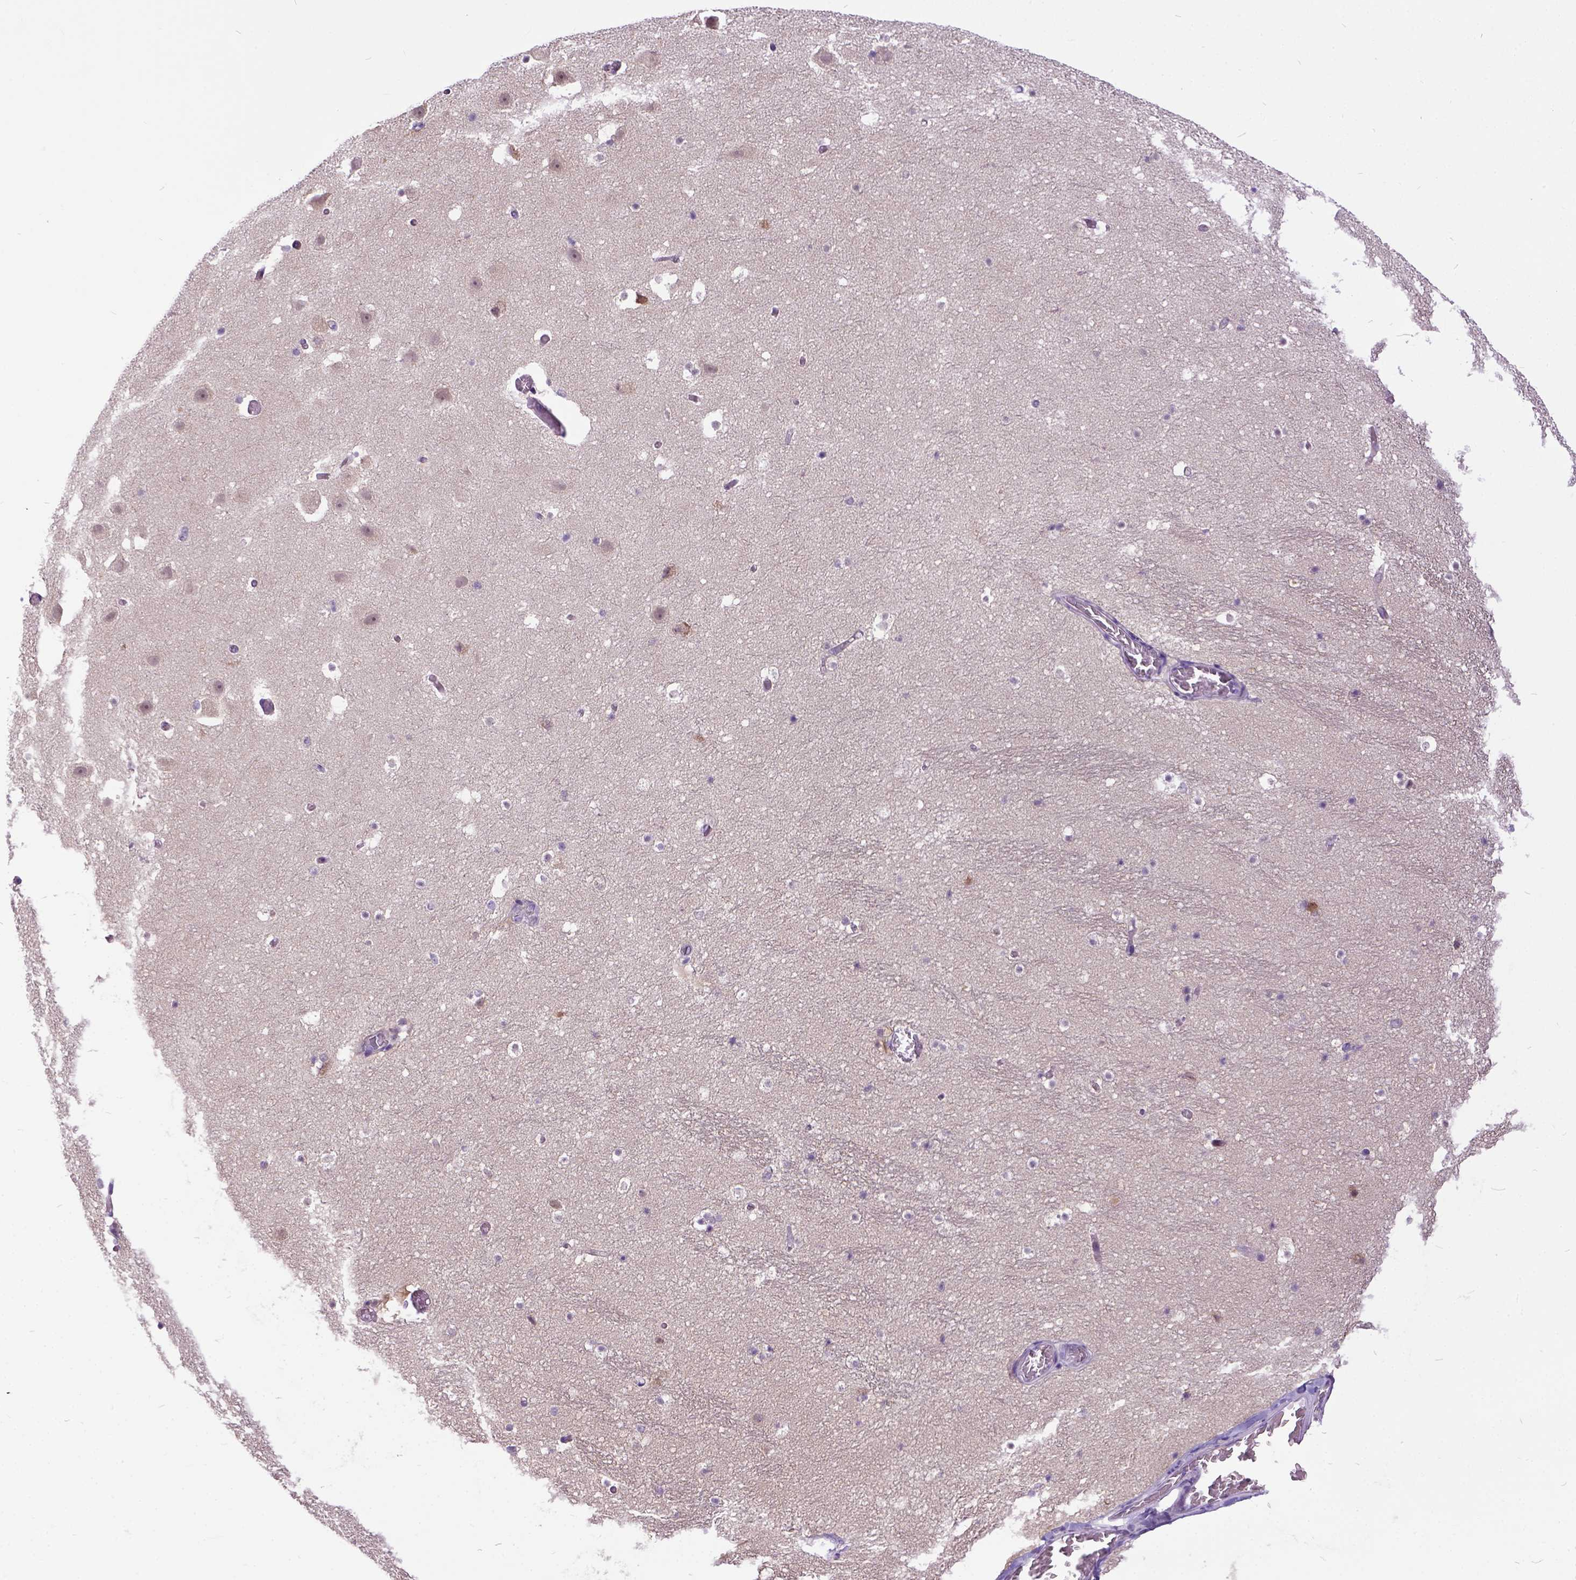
{"staining": {"intensity": "weak", "quantity": "<25%", "location": "cytoplasmic/membranous"}, "tissue": "hippocampus", "cell_type": "Glial cells", "image_type": "normal", "snomed": [{"axis": "morphology", "description": "Normal tissue, NOS"}, {"axis": "topography", "description": "Hippocampus"}], "caption": "High power microscopy photomicrograph of an immunohistochemistry photomicrograph of unremarkable hippocampus, revealing no significant positivity in glial cells. (Stains: DAB (3,3'-diaminobenzidine) immunohistochemistry (IHC) with hematoxylin counter stain, Microscopy: brightfield microscopy at high magnification).", "gene": "NEK5", "patient": {"sex": "male", "age": 26}}